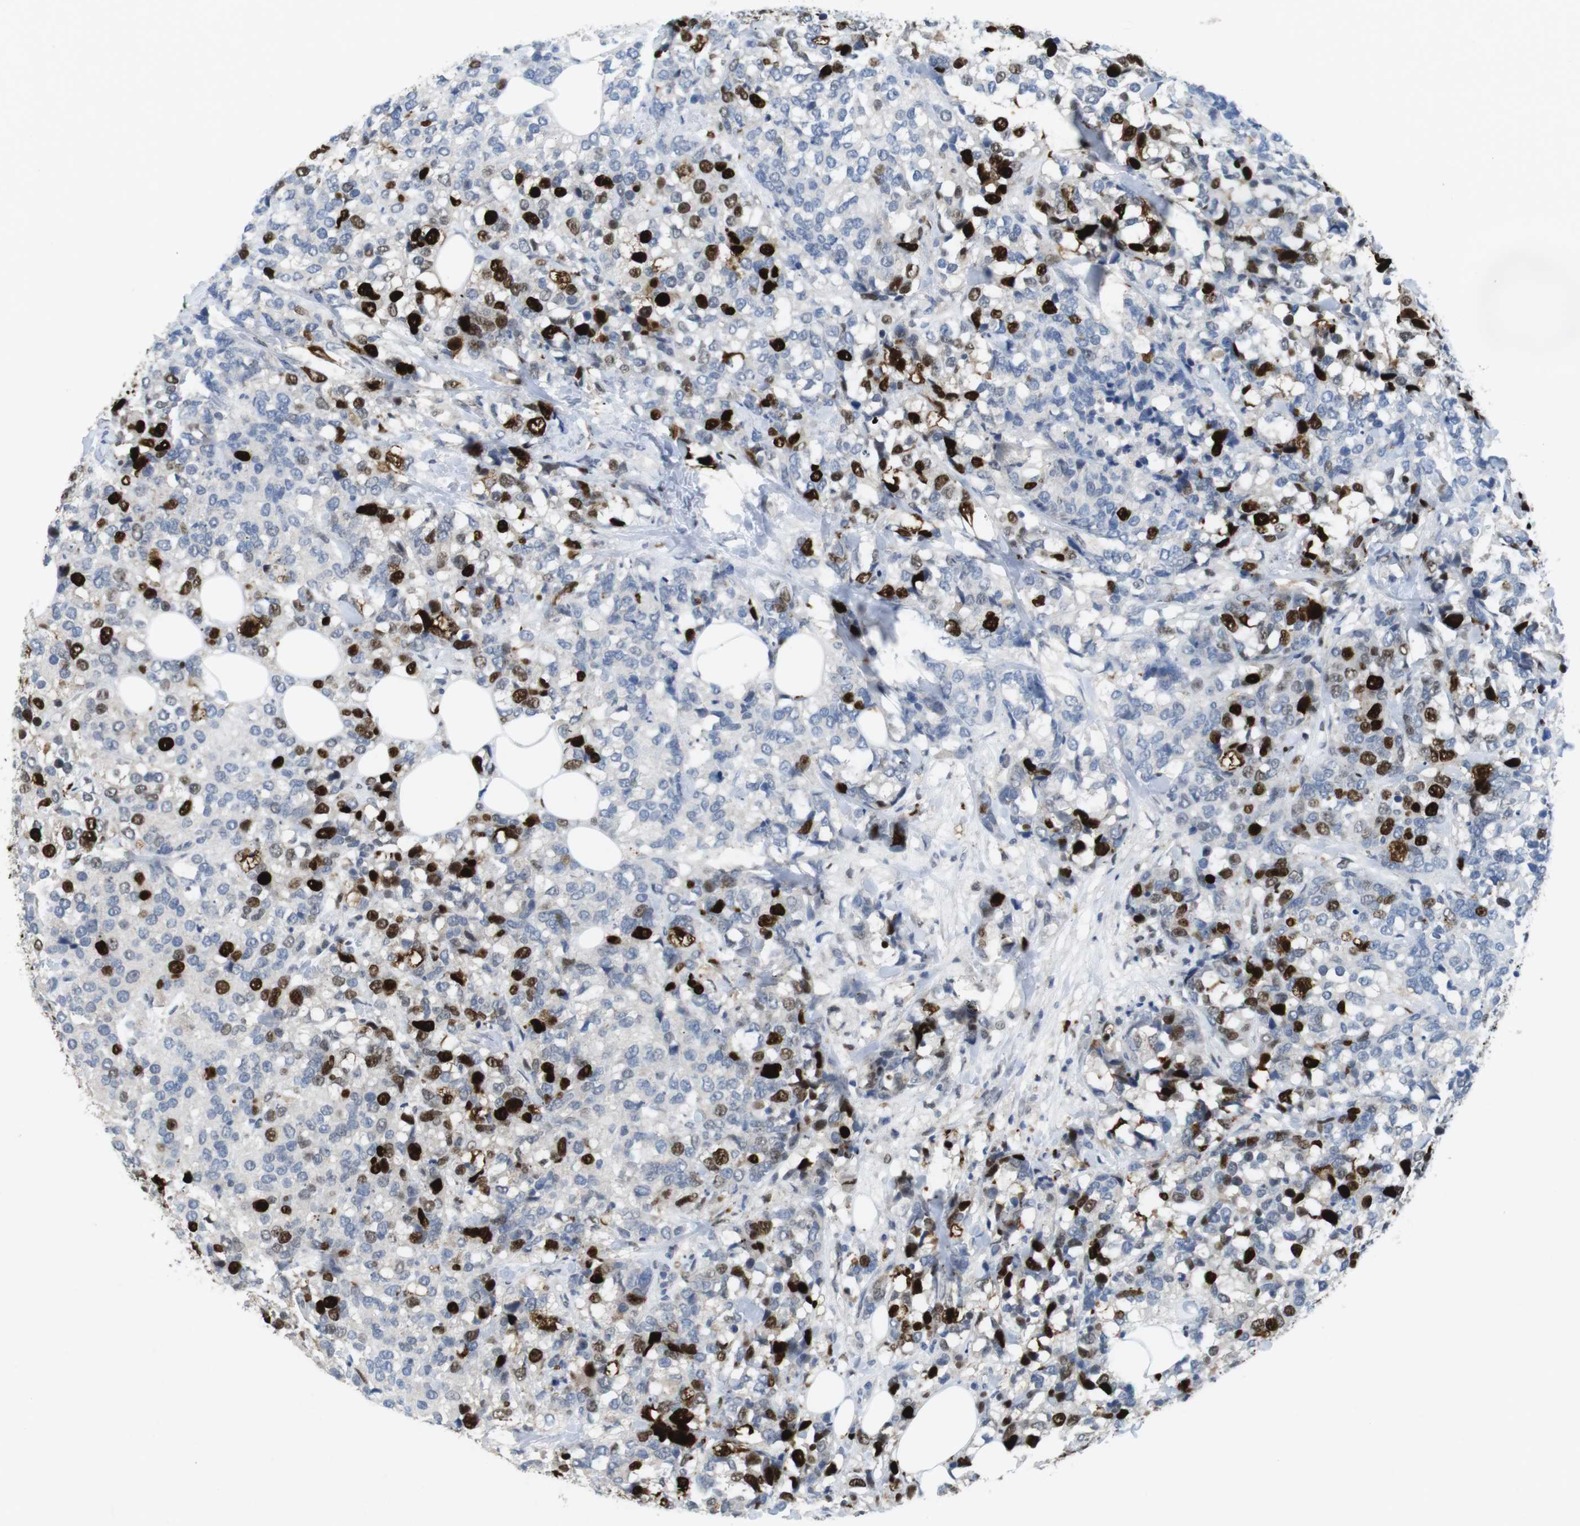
{"staining": {"intensity": "strong", "quantity": "25%-75%", "location": "nuclear"}, "tissue": "breast cancer", "cell_type": "Tumor cells", "image_type": "cancer", "snomed": [{"axis": "morphology", "description": "Lobular carcinoma"}, {"axis": "topography", "description": "Breast"}], "caption": "Protein analysis of lobular carcinoma (breast) tissue shows strong nuclear positivity in about 25%-75% of tumor cells.", "gene": "KPNA2", "patient": {"sex": "female", "age": 59}}